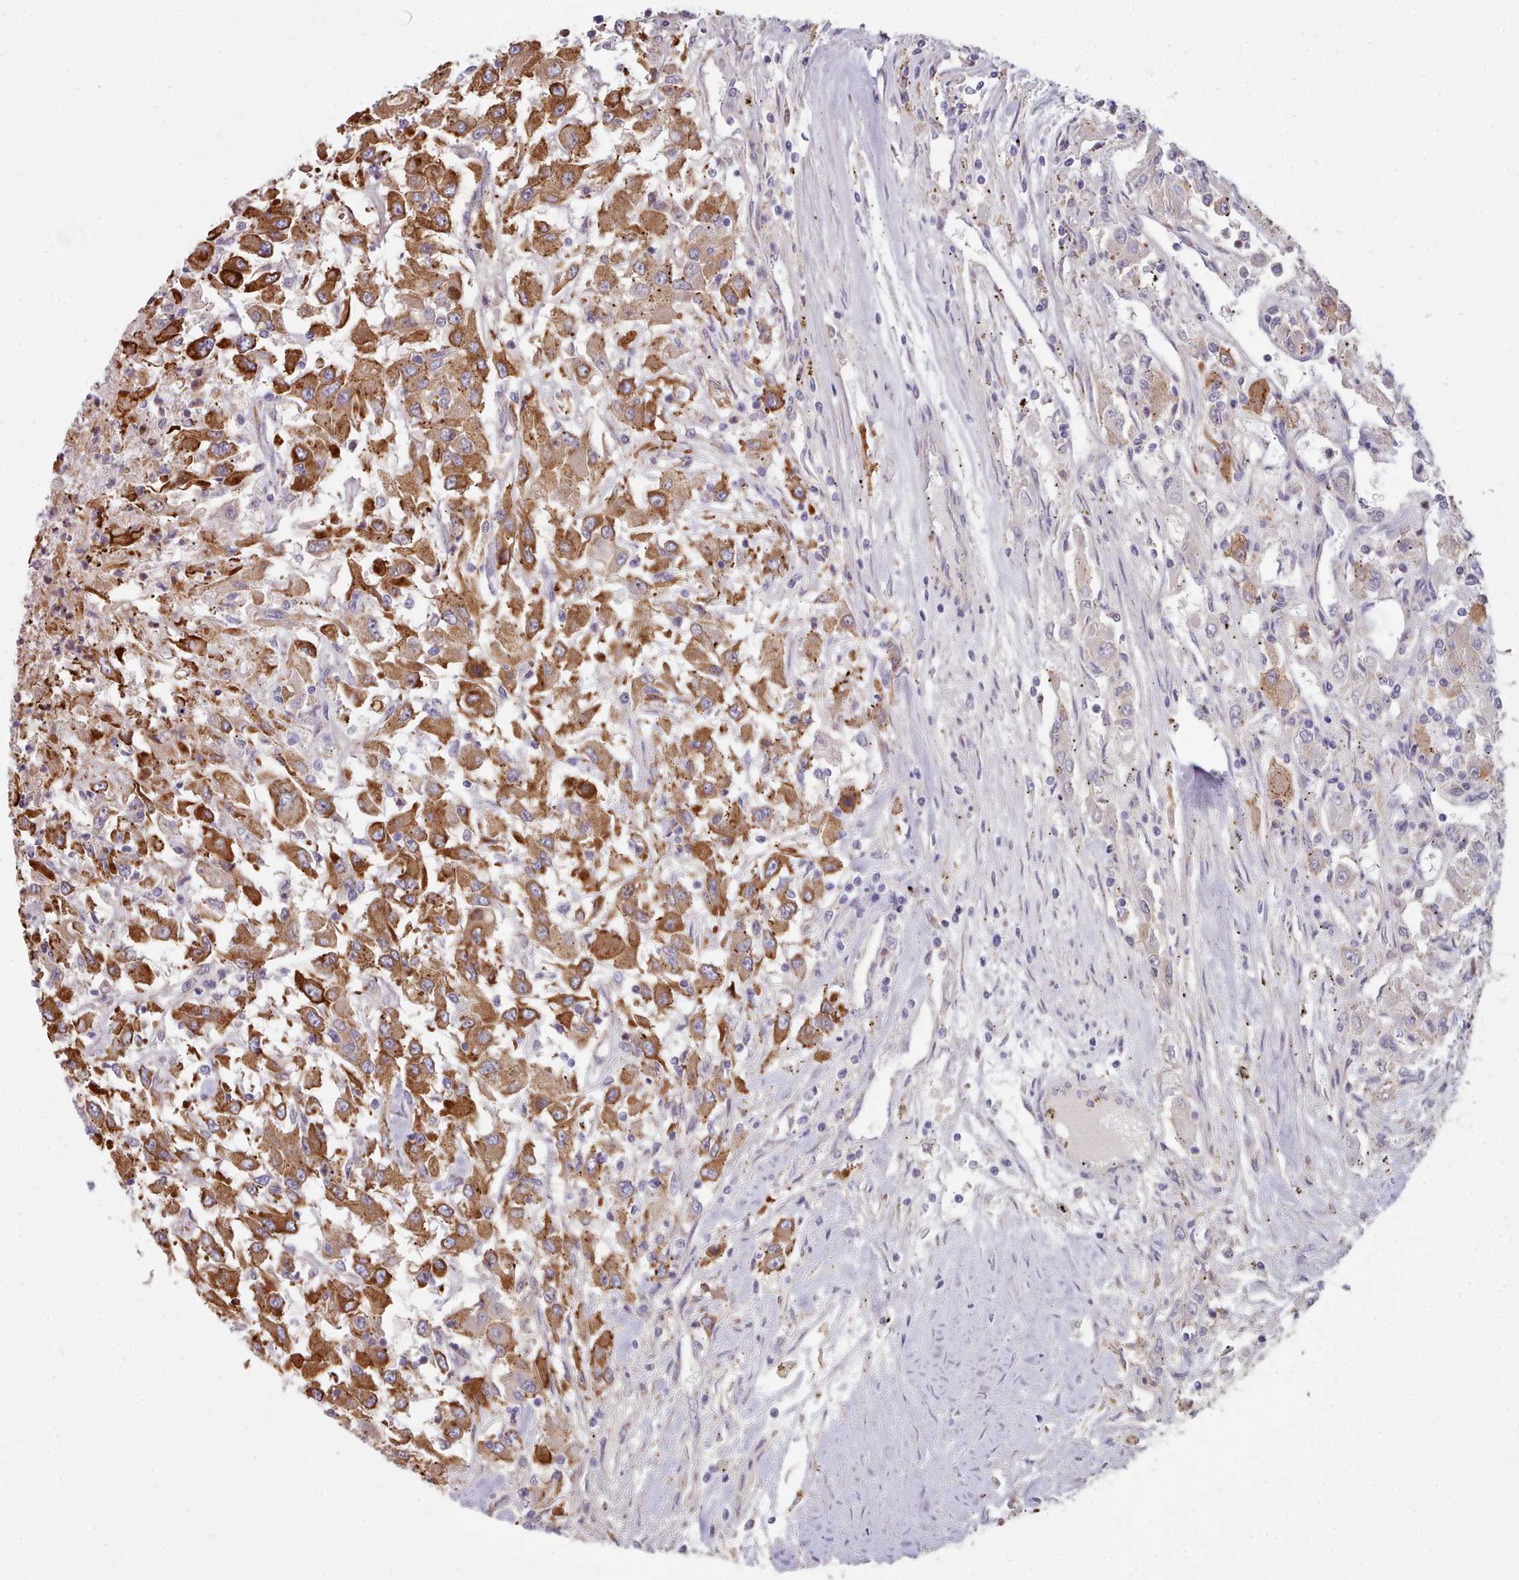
{"staining": {"intensity": "strong", "quantity": "25%-75%", "location": "cytoplasmic/membranous"}, "tissue": "renal cancer", "cell_type": "Tumor cells", "image_type": "cancer", "snomed": [{"axis": "morphology", "description": "Adenocarcinoma, NOS"}, {"axis": "topography", "description": "Kidney"}], "caption": "The immunohistochemical stain labels strong cytoplasmic/membranous staining in tumor cells of renal adenocarcinoma tissue.", "gene": "TRIM26", "patient": {"sex": "female", "age": 67}}